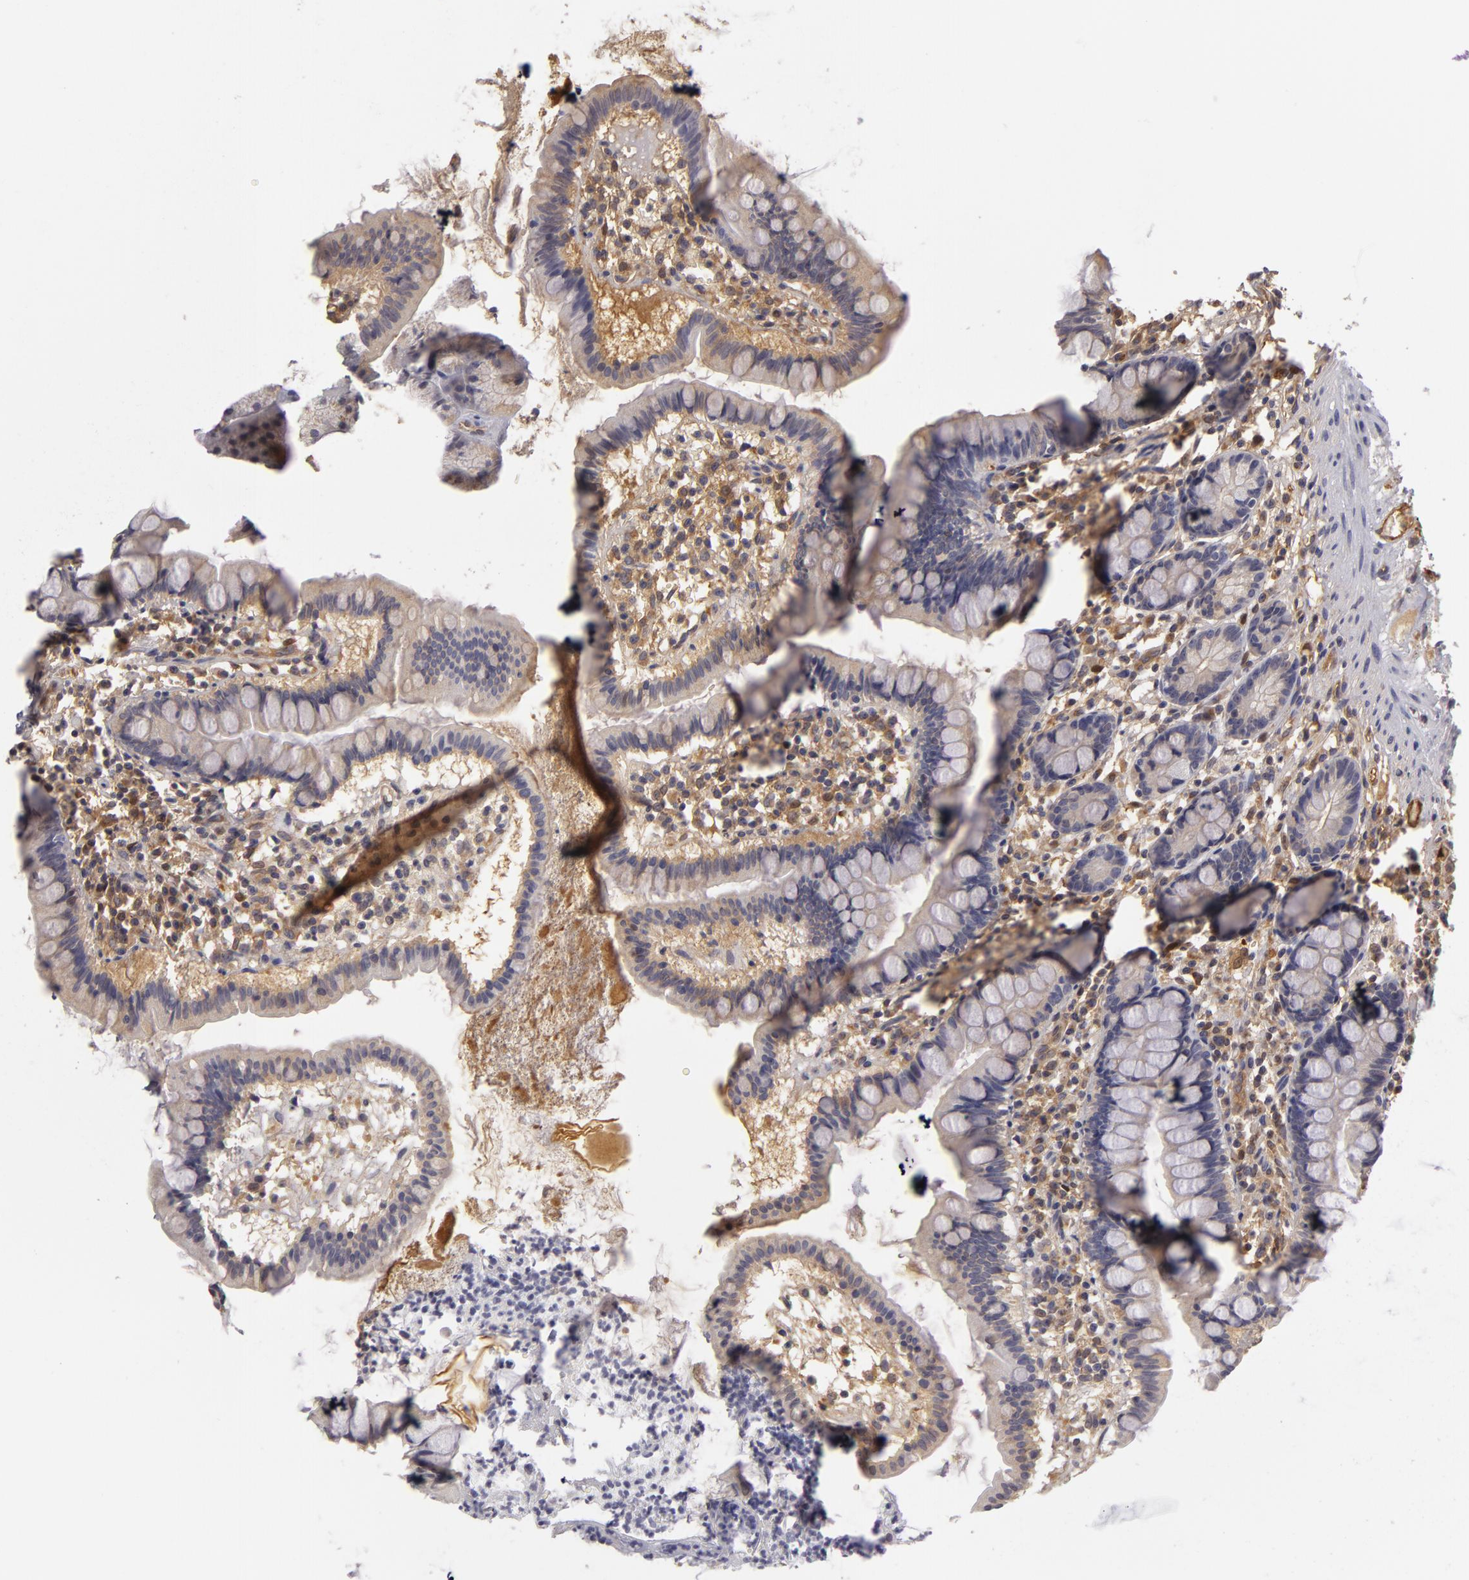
{"staining": {"intensity": "negative", "quantity": "none", "location": "none"}, "tissue": "small intestine", "cell_type": "Glandular cells", "image_type": "normal", "snomed": [{"axis": "morphology", "description": "Normal tissue, NOS"}, {"axis": "topography", "description": "Small intestine"}], "caption": "IHC of unremarkable small intestine exhibits no expression in glandular cells.", "gene": "ZNF229", "patient": {"sex": "female", "age": 51}}